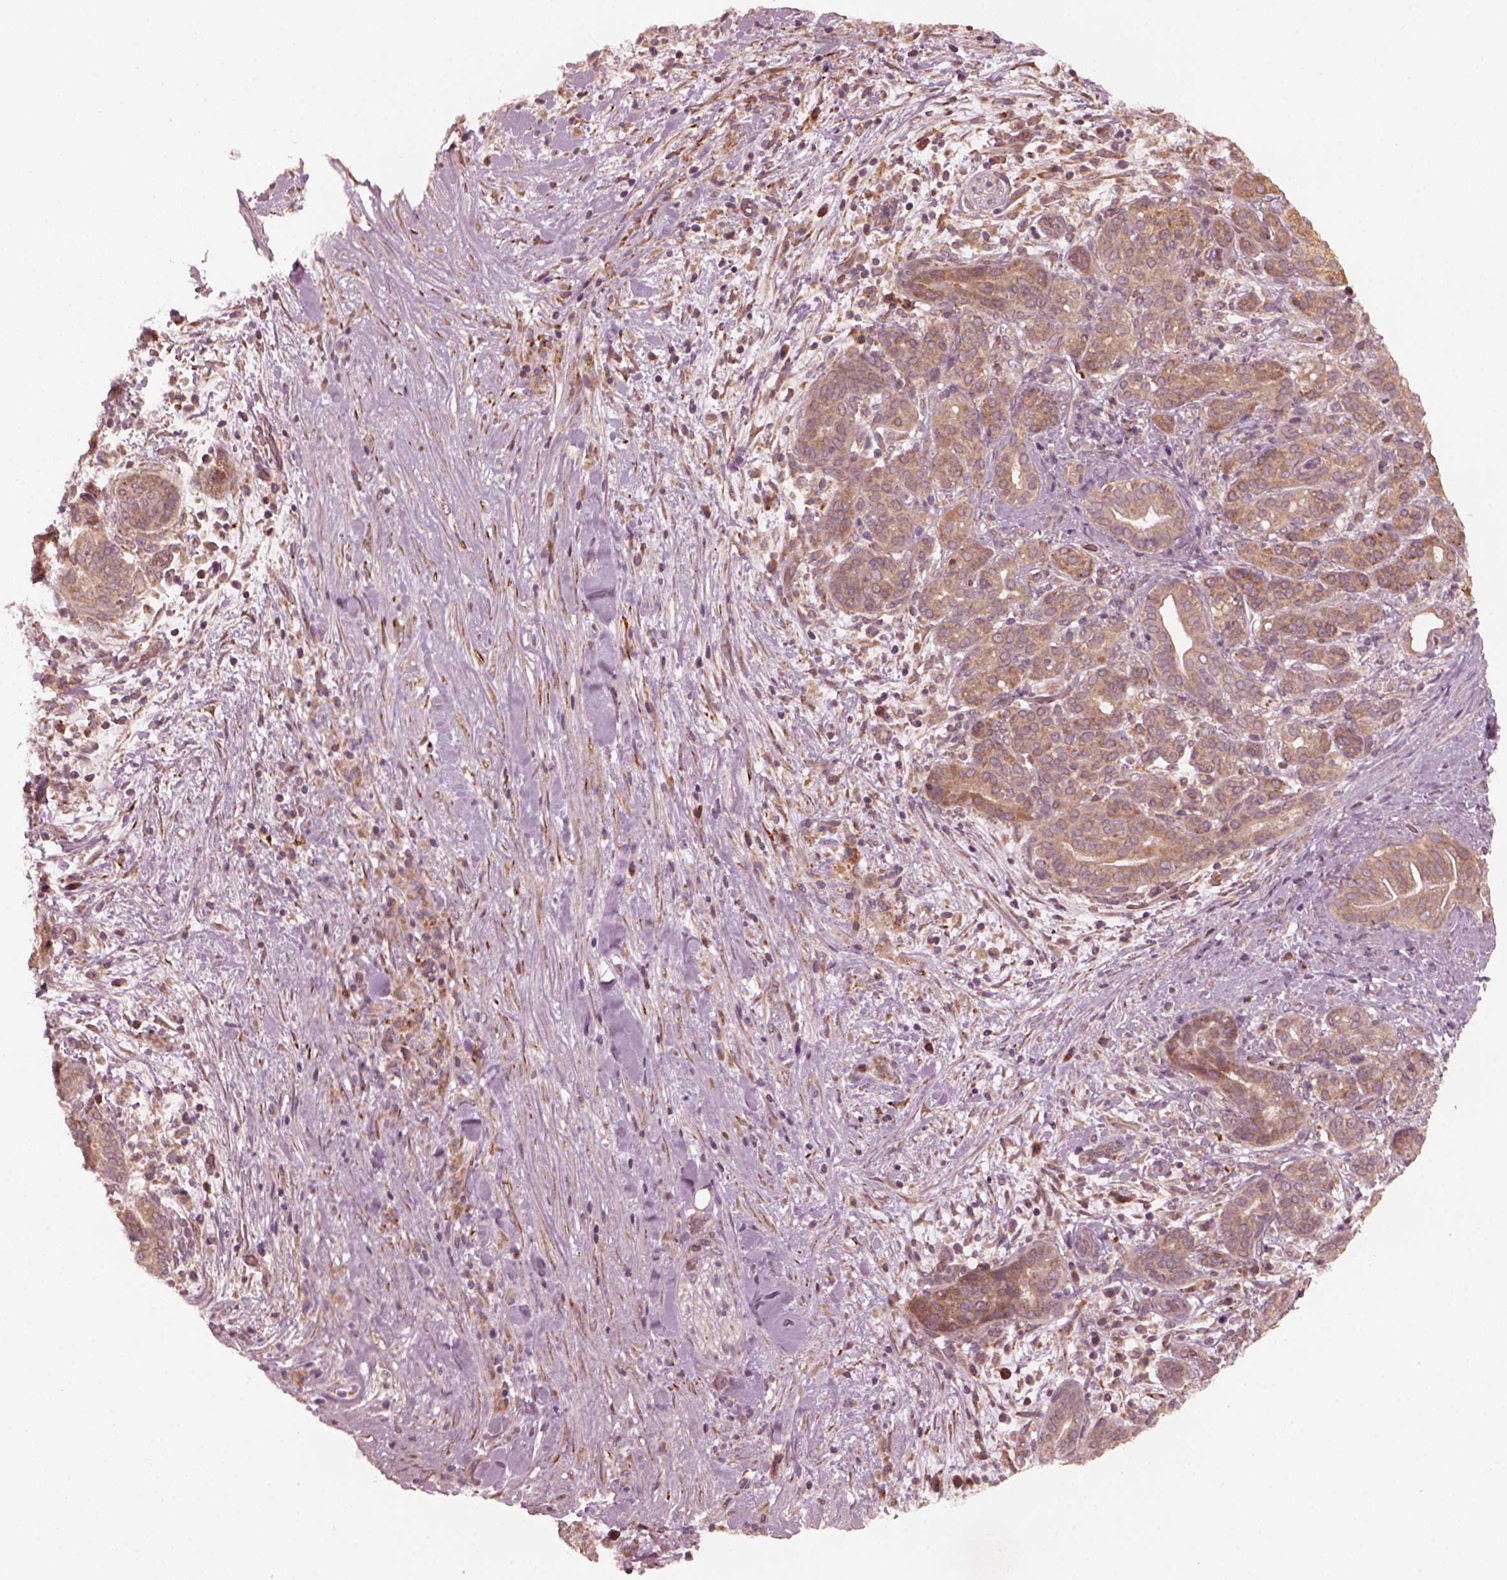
{"staining": {"intensity": "strong", "quantity": "<25%", "location": "cytoplasmic/membranous"}, "tissue": "pancreatic cancer", "cell_type": "Tumor cells", "image_type": "cancer", "snomed": [{"axis": "morphology", "description": "Adenocarcinoma, NOS"}, {"axis": "topography", "description": "Pancreas"}], "caption": "Adenocarcinoma (pancreatic) was stained to show a protein in brown. There is medium levels of strong cytoplasmic/membranous positivity in about <25% of tumor cells. (DAB IHC with brightfield microscopy, high magnification).", "gene": "FAF2", "patient": {"sex": "male", "age": 44}}